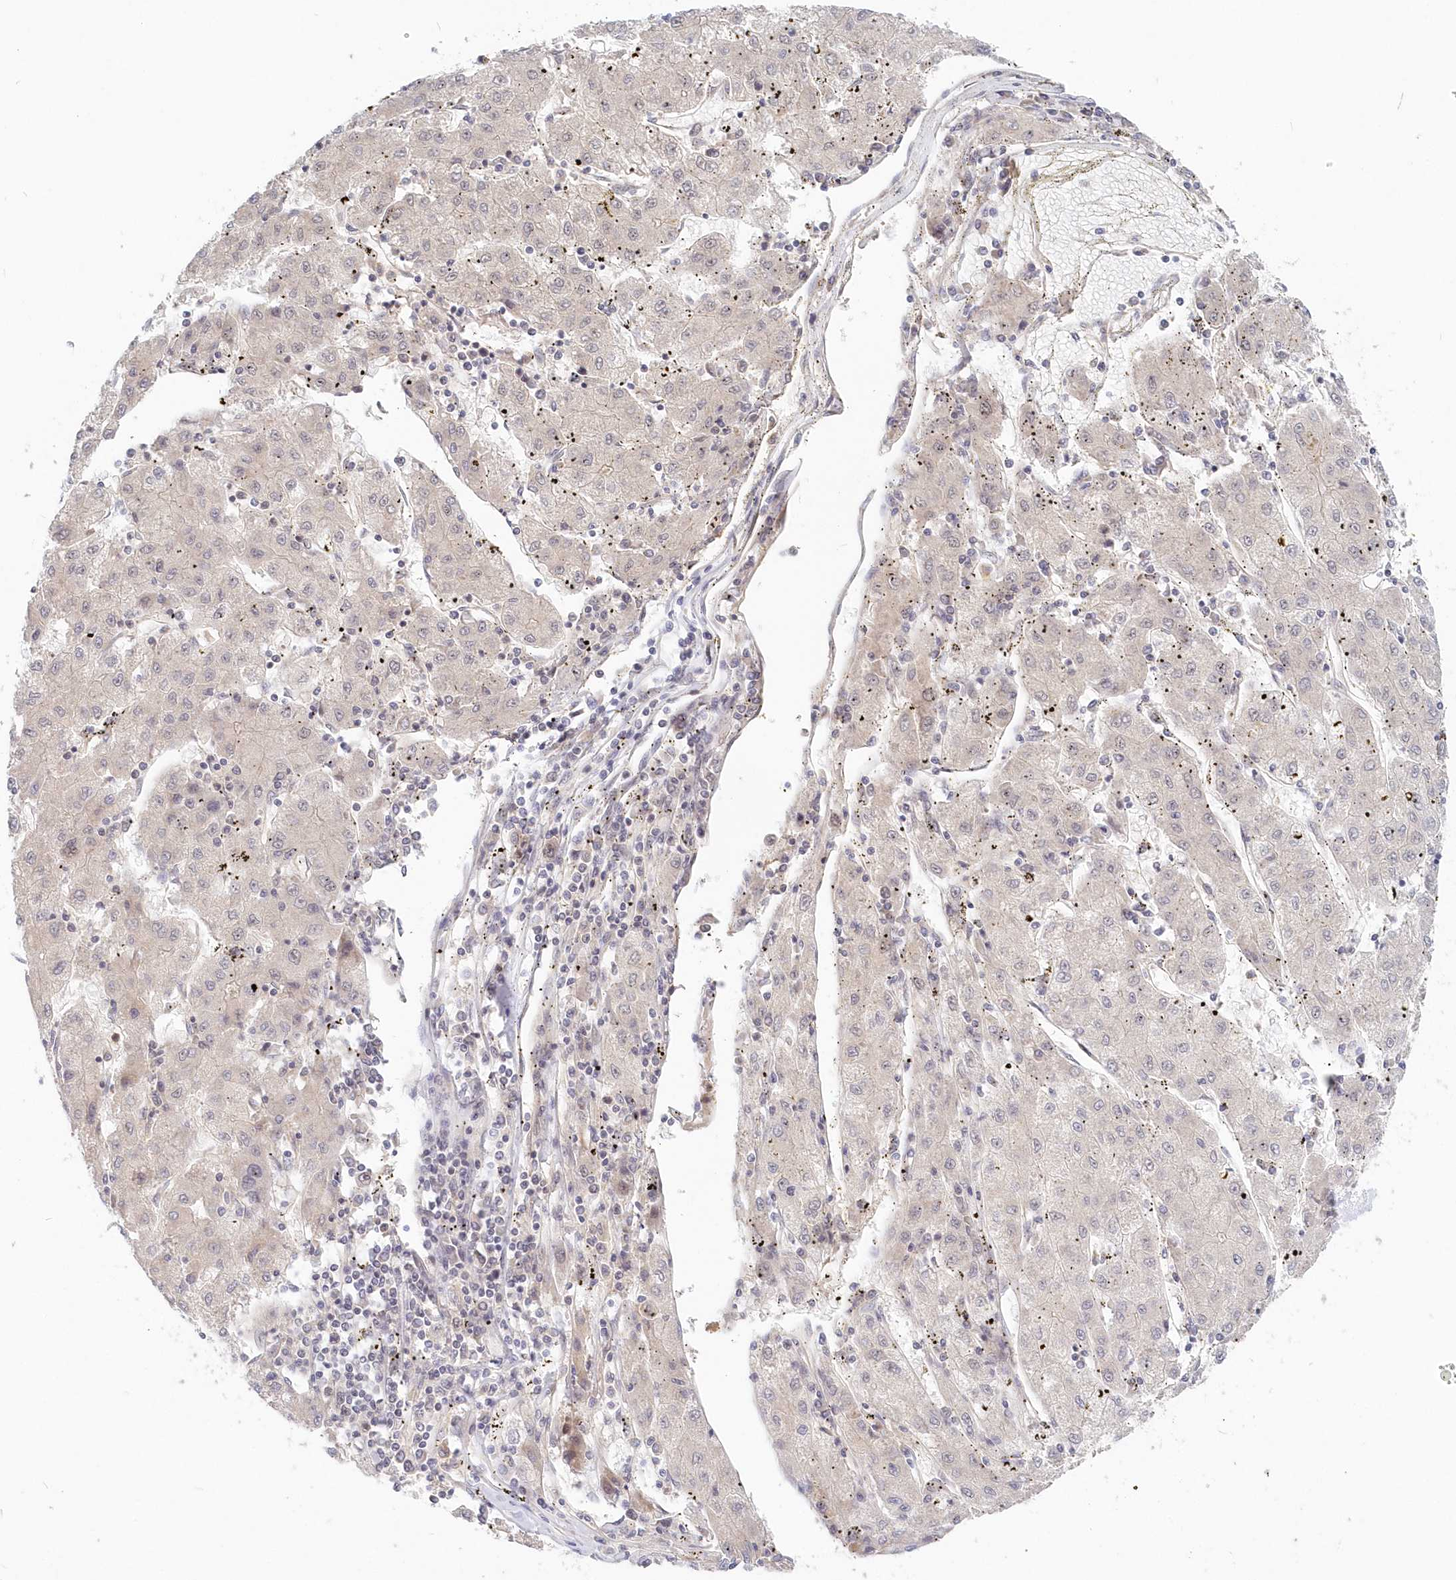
{"staining": {"intensity": "negative", "quantity": "none", "location": "none"}, "tissue": "liver cancer", "cell_type": "Tumor cells", "image_type": "cancer", "snomed": [{"axis": "morphology", "description": "Carcinoma, Hepatocellular, NOS"}, {"axis": "topography", "description": "Liver"}], "caption": "High magnification brightfield microscopy of liver cancer stained with DAB (brown) and counterstained with hematoxylin (blue): tumor cells show no significant staining.", "gene": "KATNA1", "patient": {"sex": "male", "age": 72}}